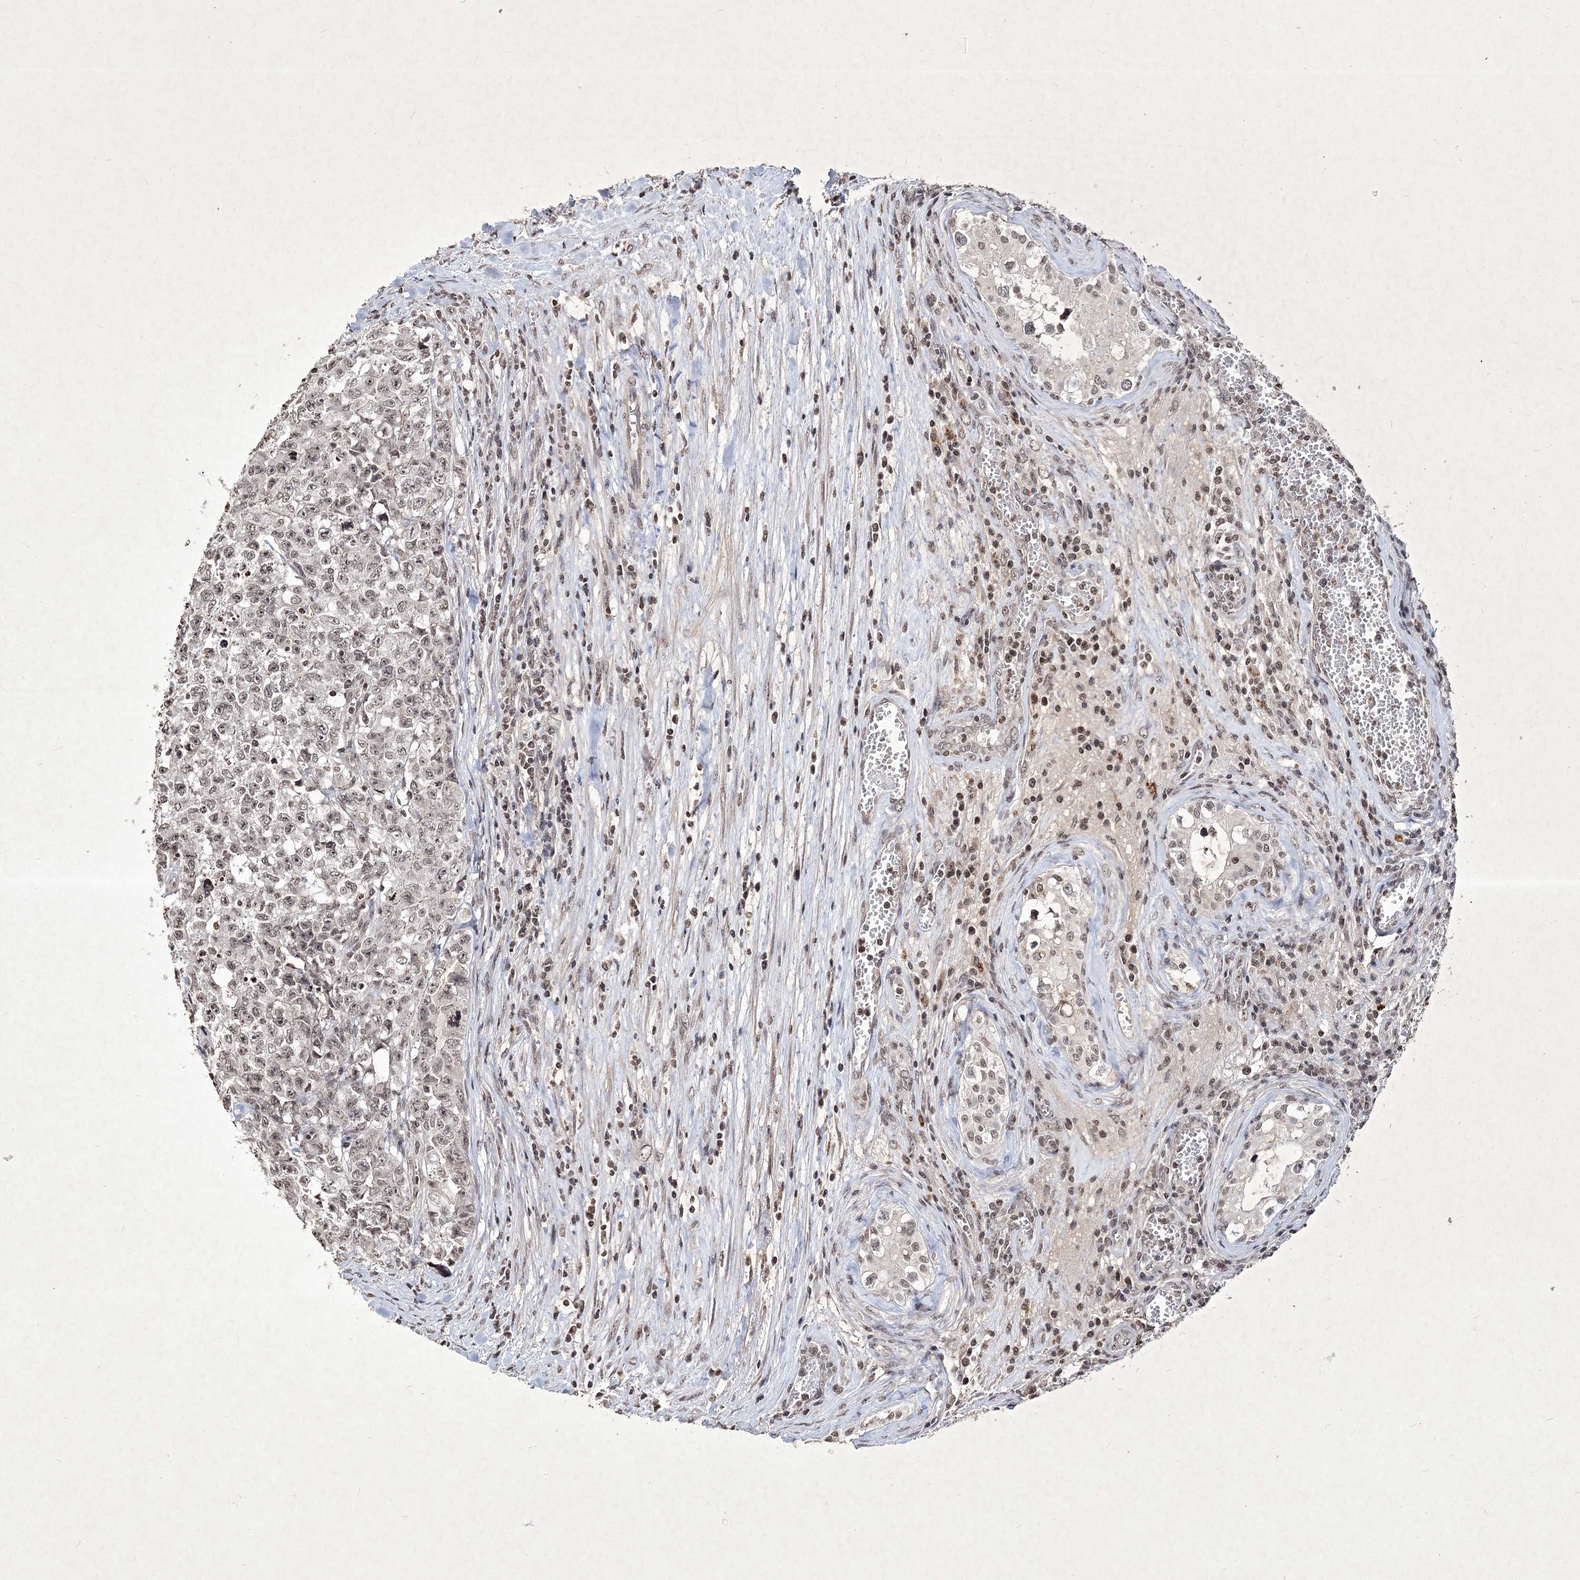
{"staining": {"intensity": "weak", "quantity": ">75%", "location": "nuclear"}, "tissue": "testis cancer", "cell_type": "Tumor cells", "image_type": "cancer", "snomed": [{"axis": "morphology", "description": "Carcinoma, Embryonal, NOS"}, {"axis": "topography", "description": "Testis"}], "caption": "Human embryonal carcinoma (testis) stained for a protein (brown) displays weak nuclear positive staining in about >75% of tumor cells.", "gene": "SOWAHB", "patient": {"sex": "male", "age": 28}}